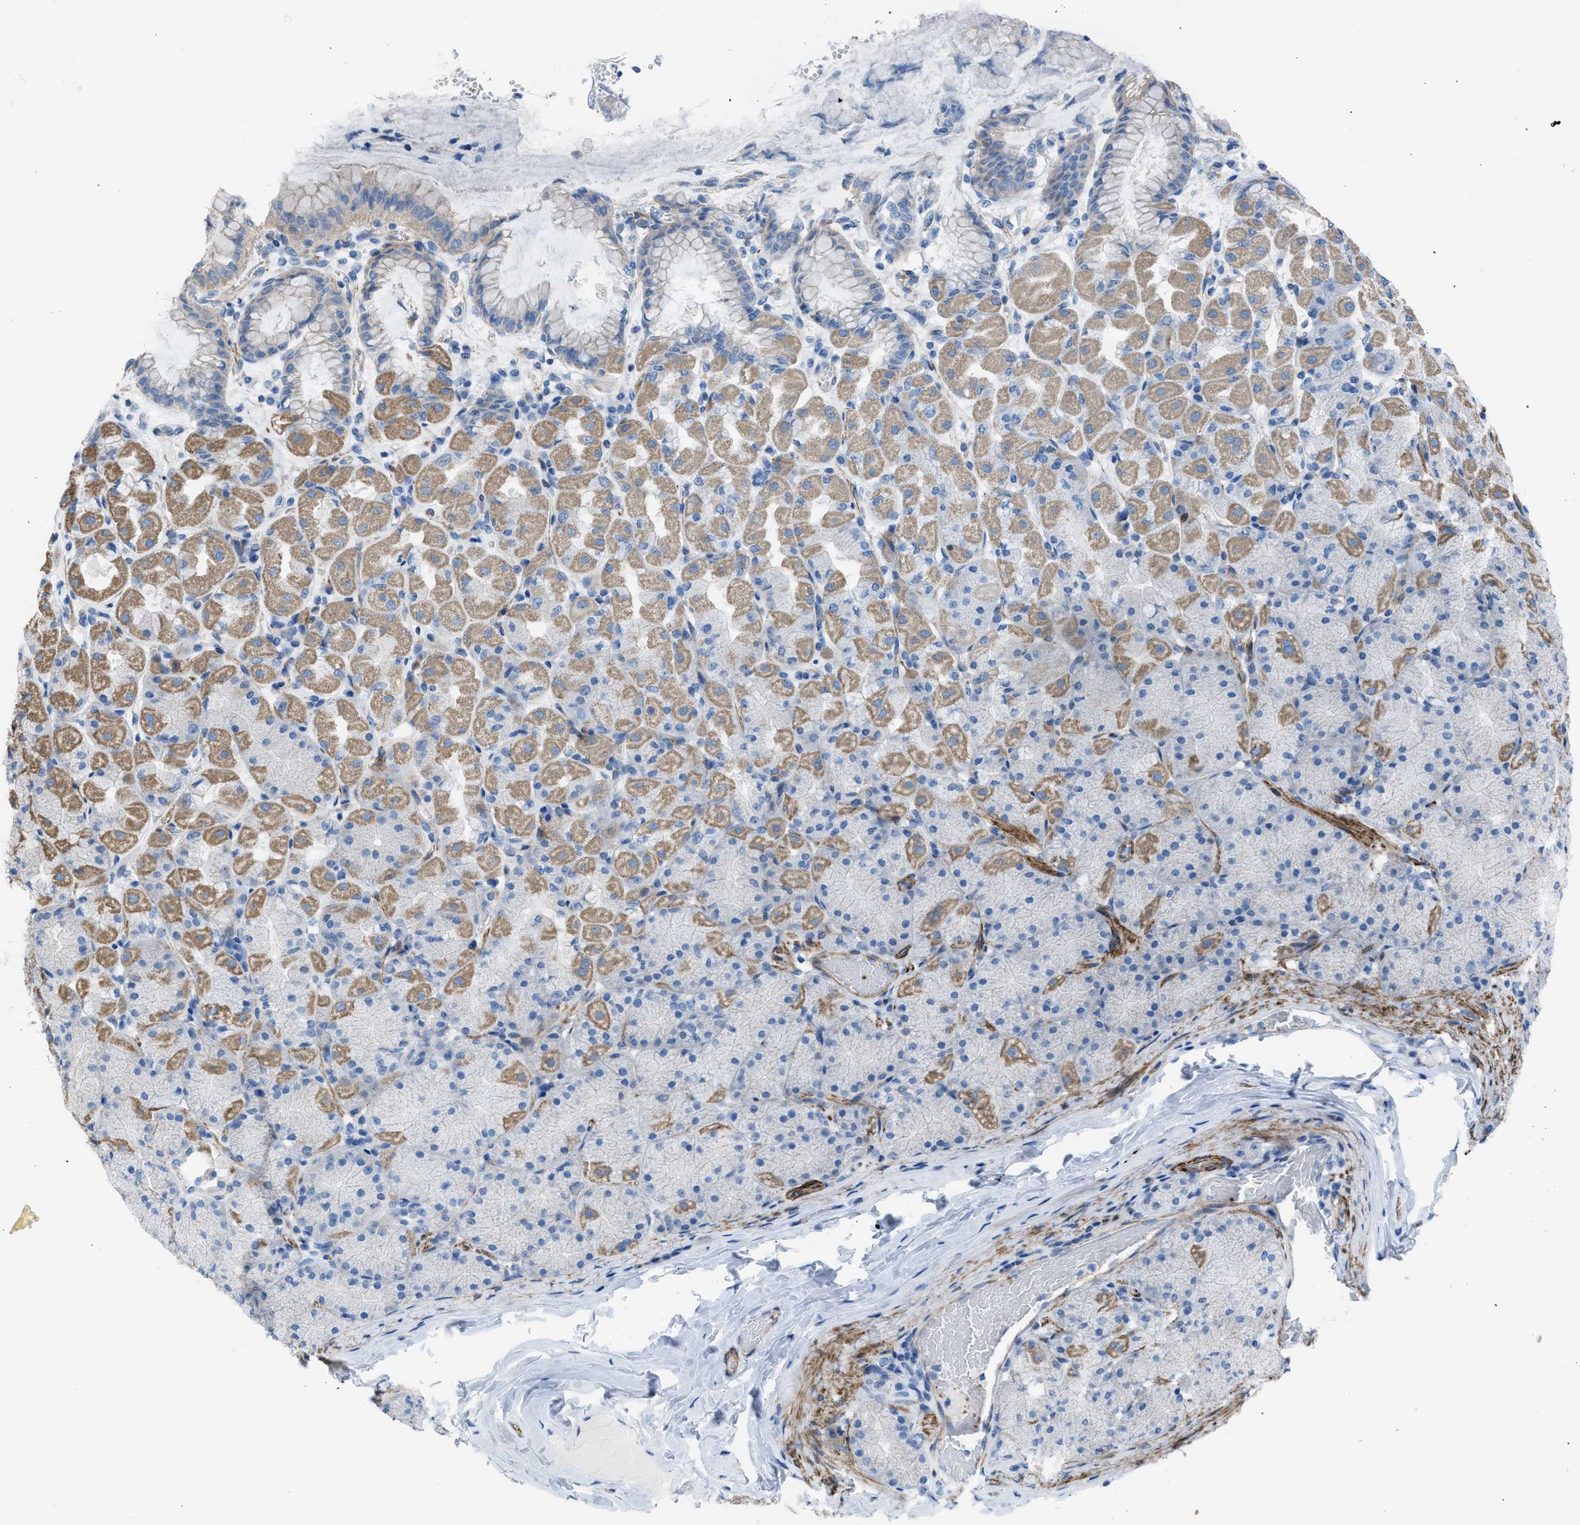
{"staining": {"intensity": "moderate", "quantity": "25%-75%", "location": "cytoplasmic/membranous"}, "tissue": "stomach", "cell_type": "Glandular cells", "image_type": "normal", "snomed": [{"axis": "morphology", "description": "Normal tissue, NOS"}, {"axis": "topography", "description": "Stomach, upper"}], "caption": "An immunohistochemistry (IHC) histopathology image of unremarkable tissue is shown. Protein staining in brown labels moderate cytoplasmic/membranous positivity in stomach within glandular cells. (DAB (3,3'-diaminobenzidine) IHC, brown staining for protein, blue staining for nuclei).", "gene": "KCNH7", "patient": {"sex": "female", "age": 56}}